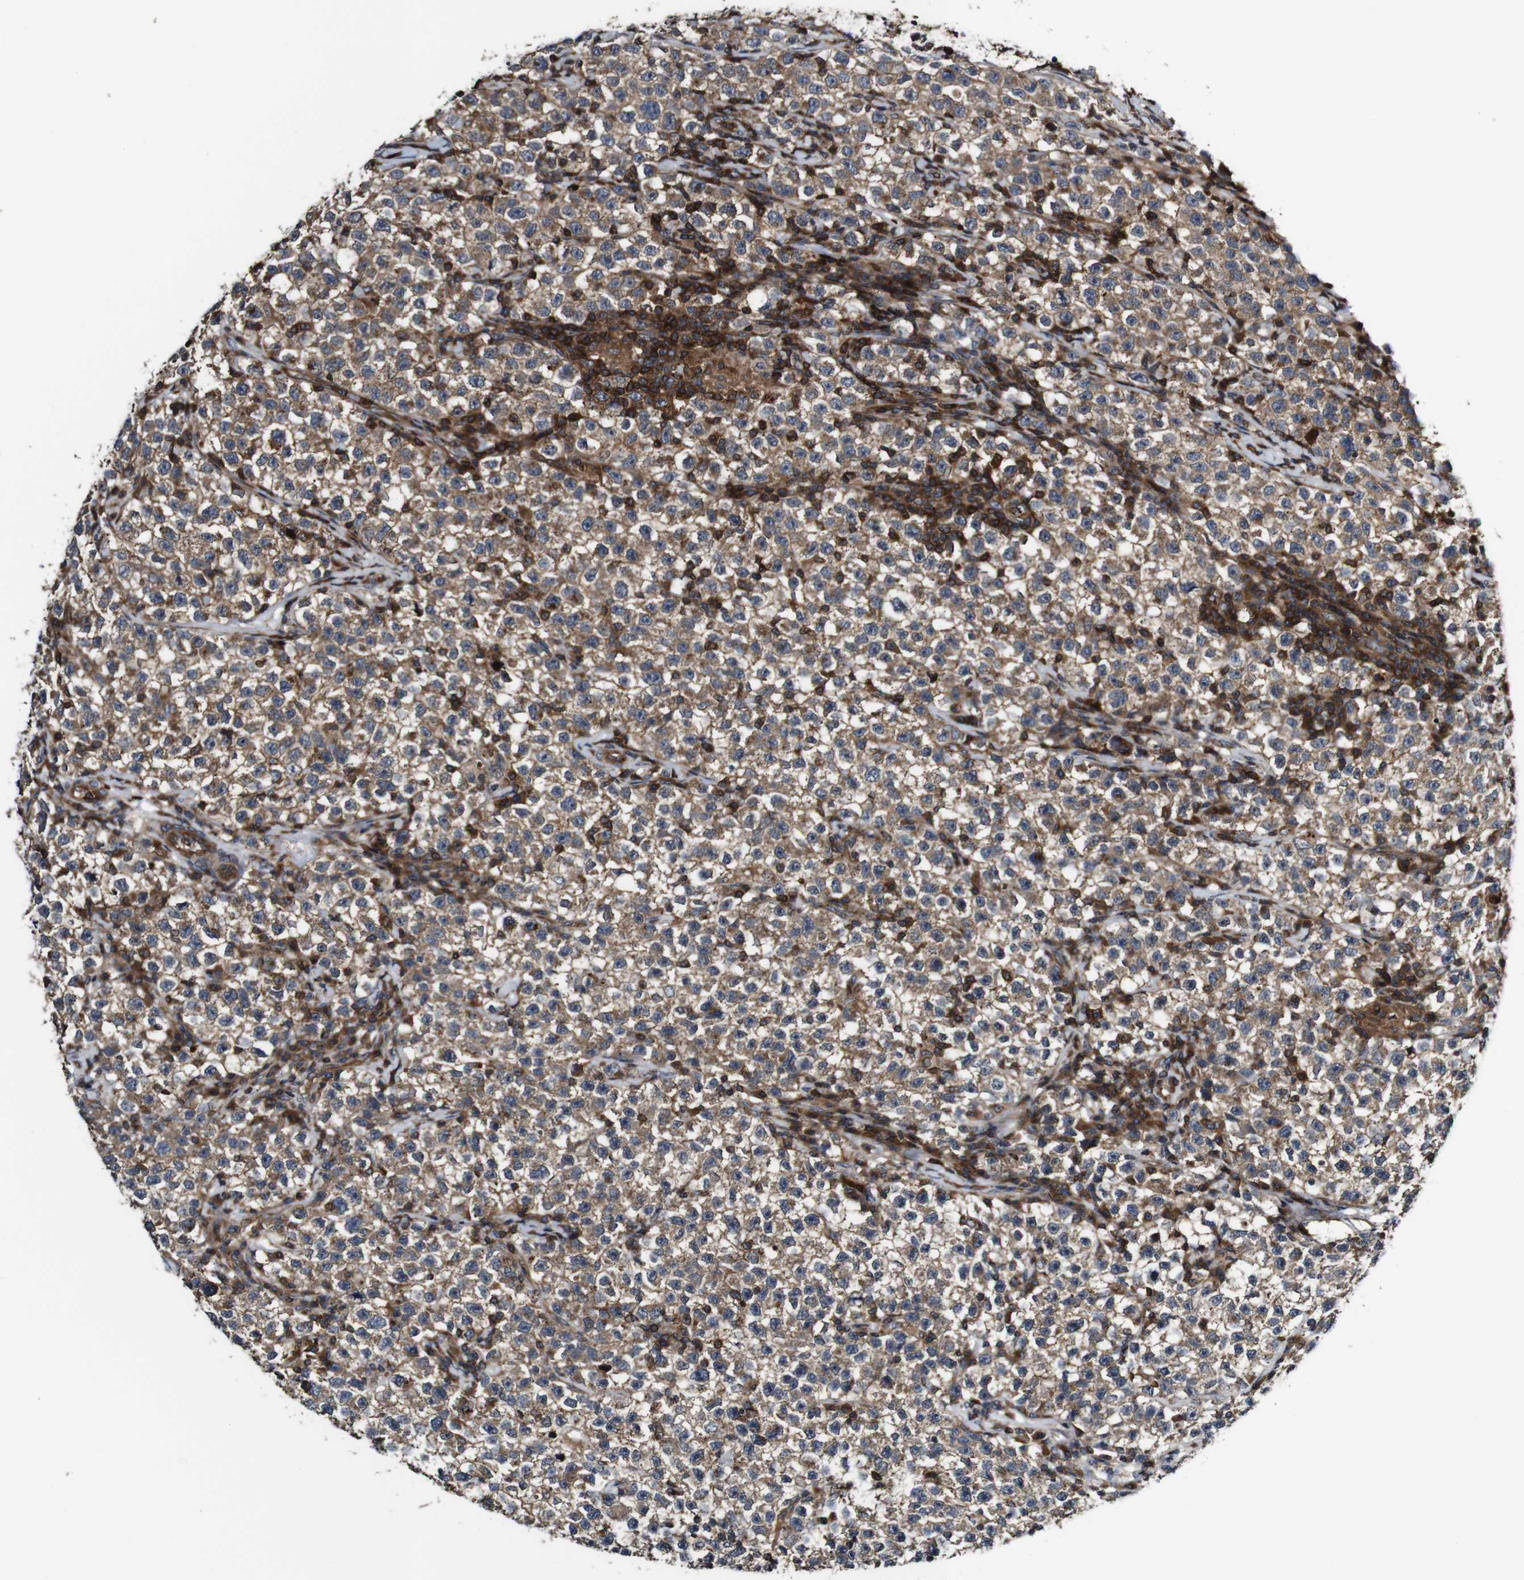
{"staining": {"intensity": "moderate", "quantity": ">75%", "location": "cytoplasmic/membranous"}, "tissue": "testis cancer", "cell_type": "Tumor cells", "image_type": "cancer", "snomed": [{"axis": "morphology", "description": "Seminoma, NOS"}, {"axis": "topography", "description": "Testis"}], "caption": "Immunohistochemistry of seminoma (testis) reveals medium levels of moderate cytoplasmic/membranous staining in approximately >75% of tumor cells.", "gene": "TNIK", "patient": {"sex": "male", "age": 22}}